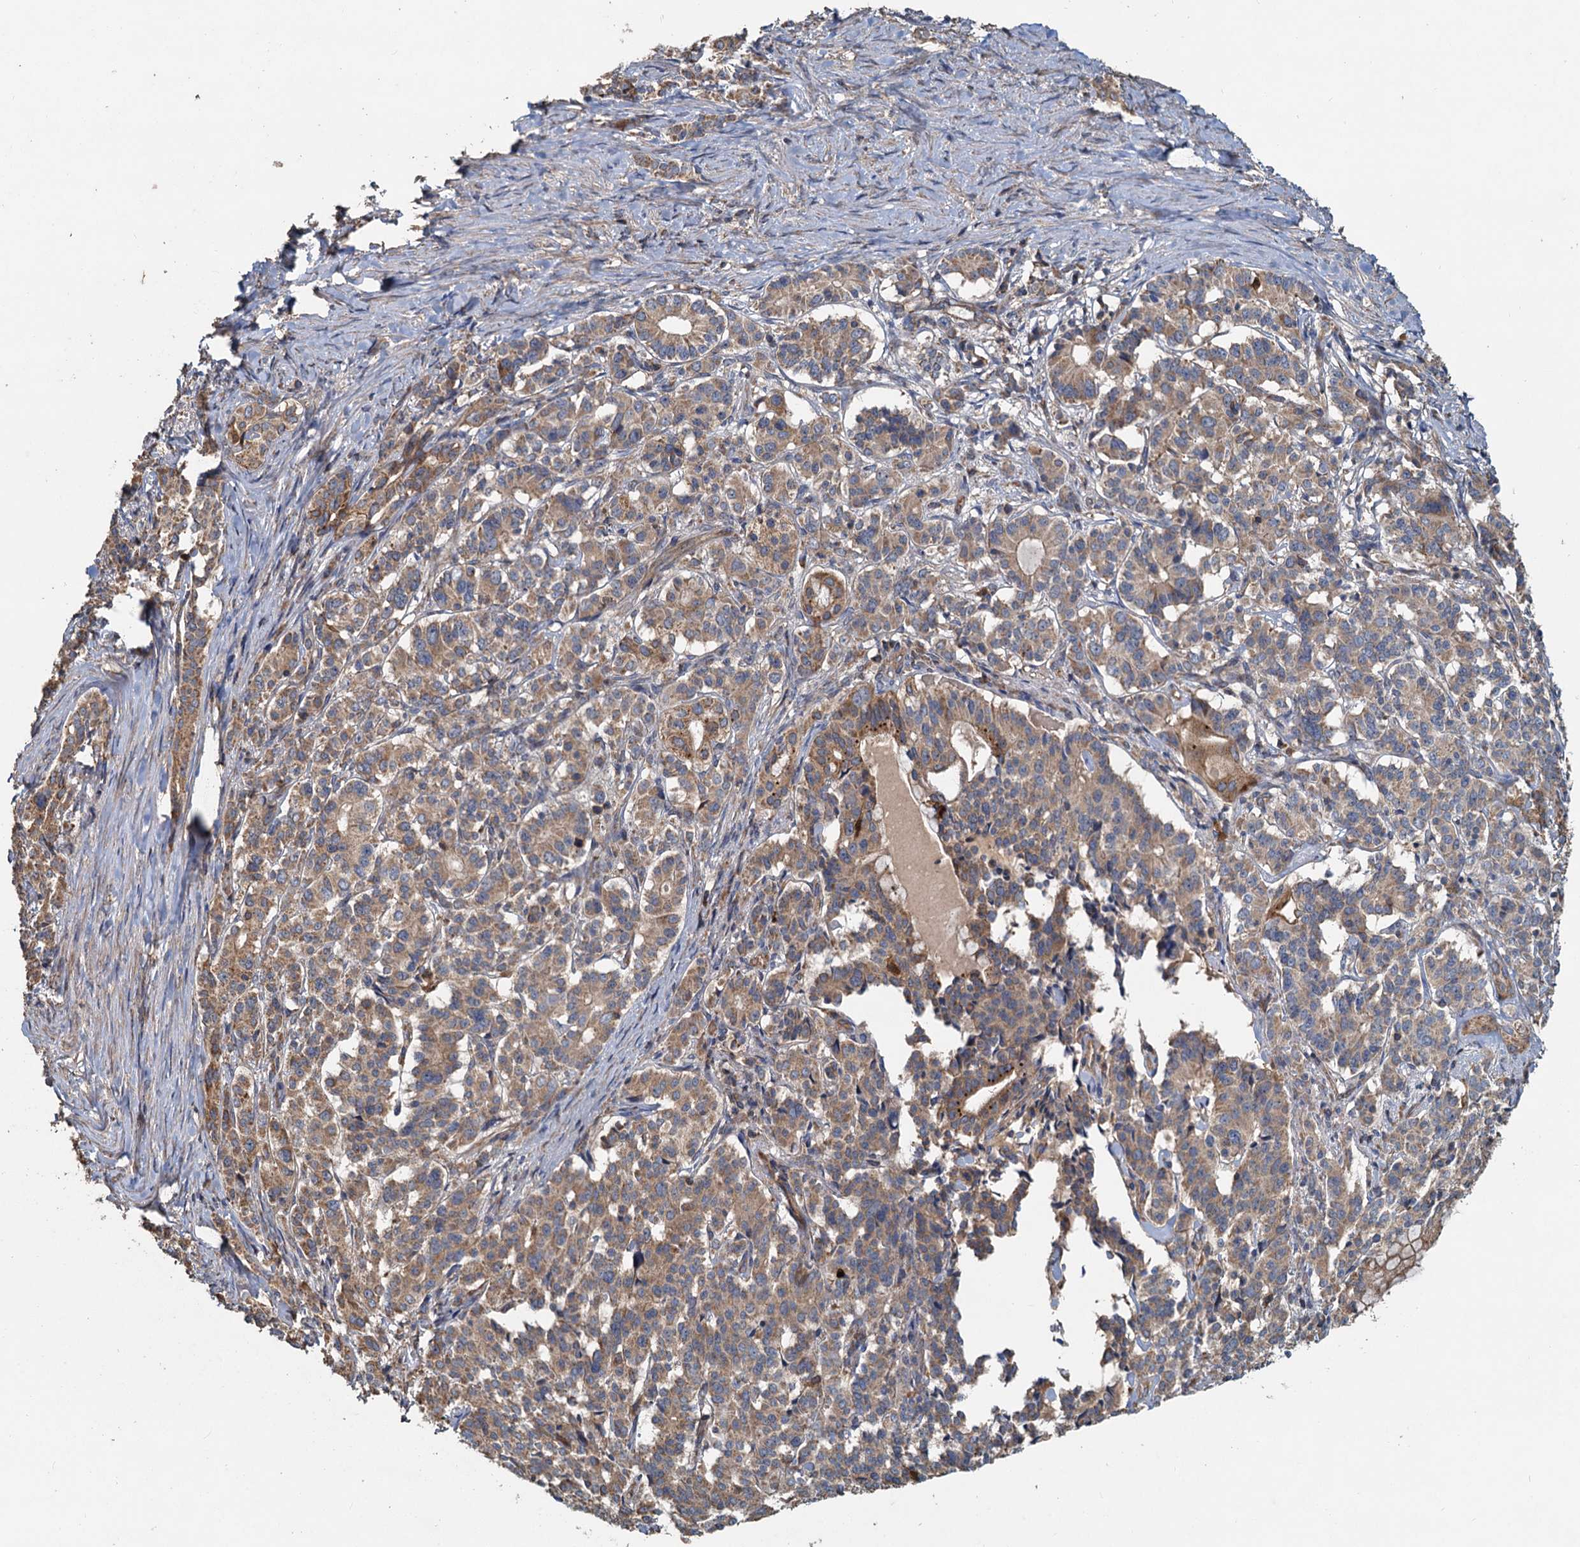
{"staining": {"intensity": "moderate", "quantity": ">75%", "location": "cytoplasmic/membranous"}, "tissue": "pancreatic cancer", "cell_type": "Tumor cells", "image_type": "cancer", "snomed": [{"axis": "morphology", "description": "Adenocarcinoma, NOS"}, {"axis": "topography", "description": "Pancreas"}], "caption": "The photomicrograph demonstrates immunohistochemical staining of pancreatic adenocarcinoma. There is moderate cytoplasmic/membranous staining is identified in about >75% of tumor cells. The staining was performed using DAB (3,3'-diaminobenzidine), with brown indicating positive protein expression. Nuclei are stained blue with hematoxylin.", "gene": "SDS", "patient": {"sex": "female", "age": 74}}